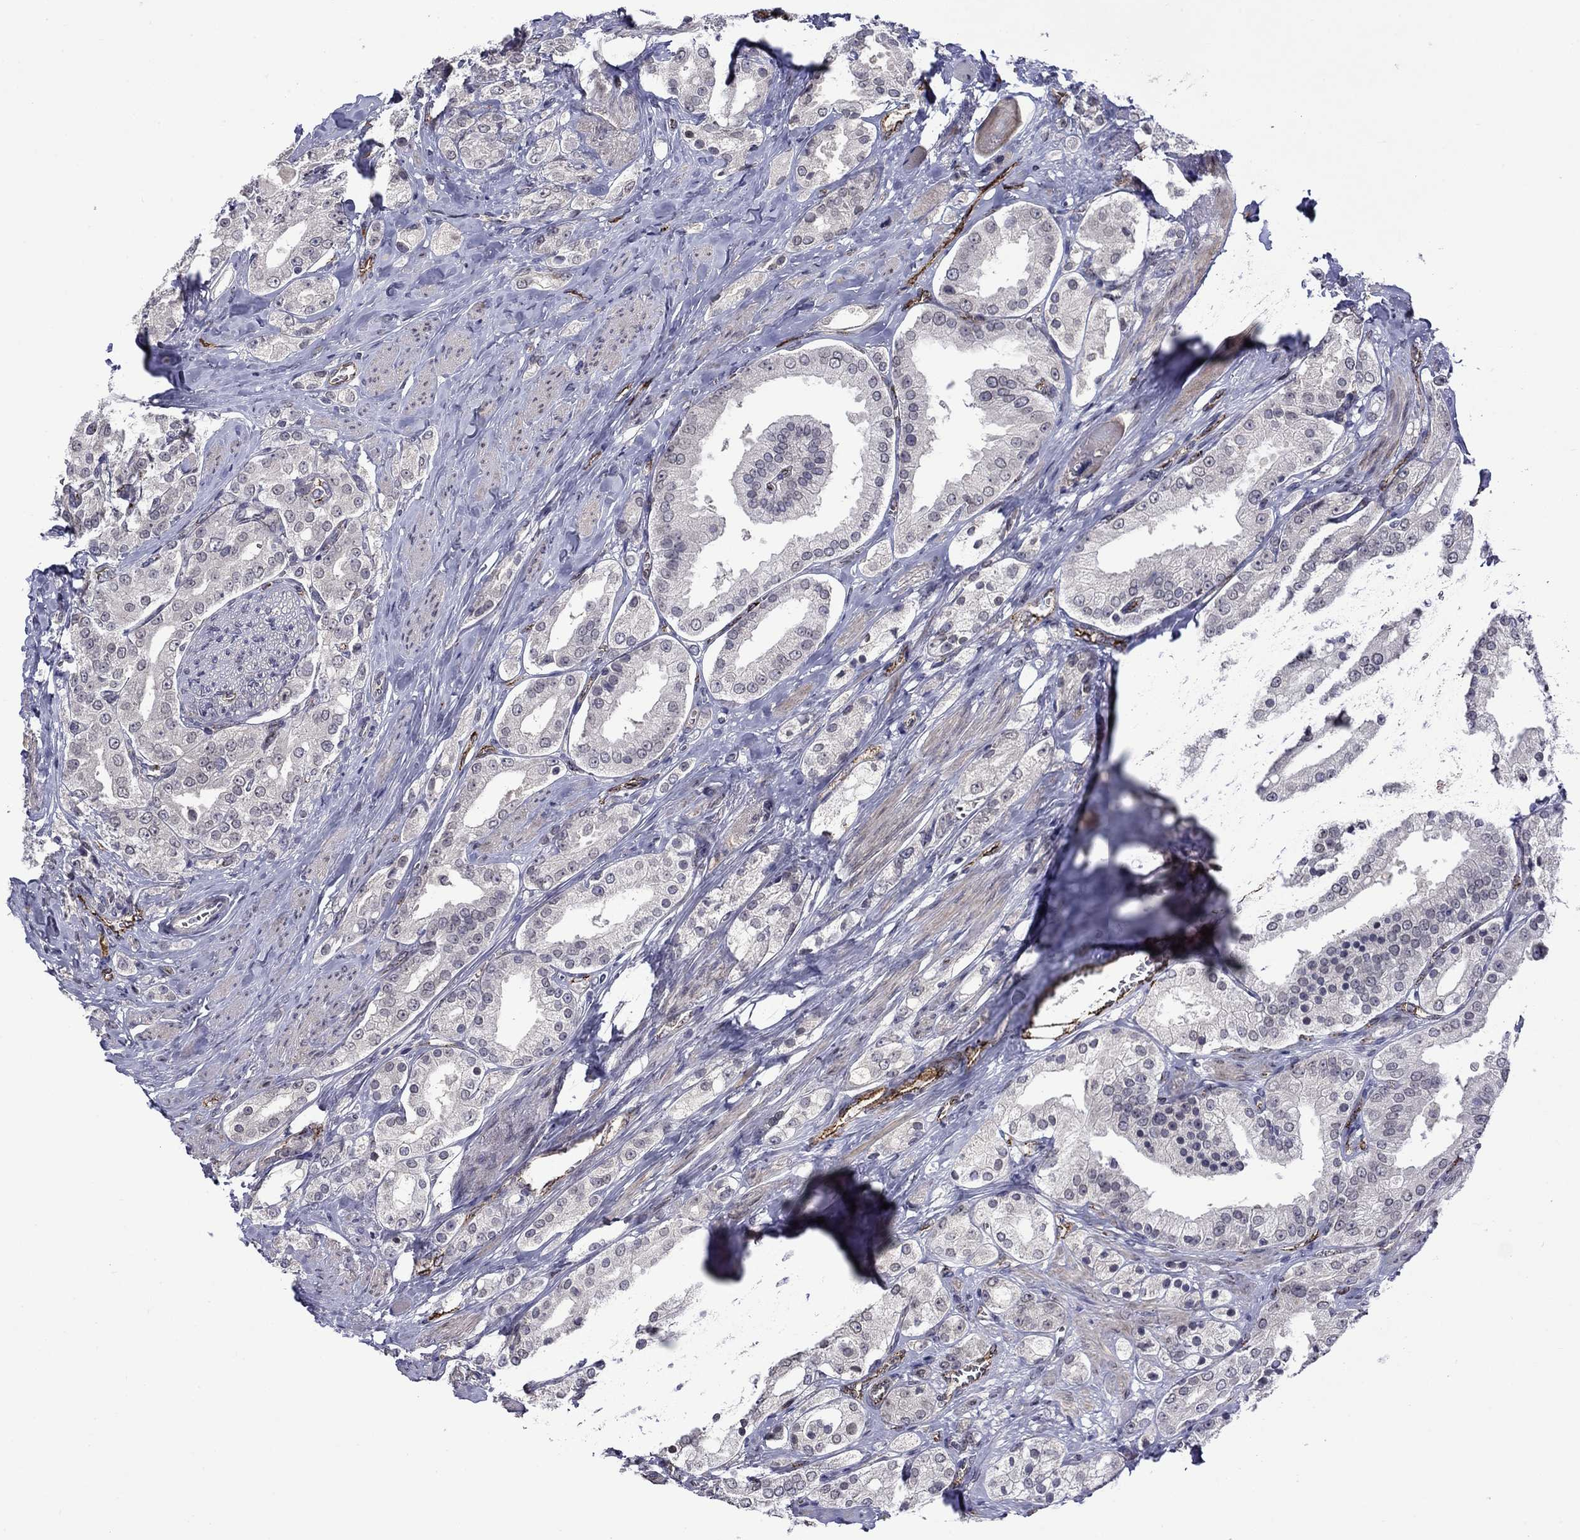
{"staining": {"intensity": "negative", "quantity": "none", "location": "none"}, "tissue": "prostate cancer", "cell_type": "Tumor cells", "image_type": "cancer", "snomed": [{"axis": "morphology", "description": "Adenocarcinoma, NOS"}, {"axis": "topography", "description": "Prostate and seminal vesicle, NOS"}, {"axis": "topography", "description": "Prostate"}], "caption": "Adenocarcinoma (prostate) was stained to show a protein in brown. There is no significant staining in tumor cells.", "gene": "SLITRK1", "patient": {"sex": "male", "age": 67}}